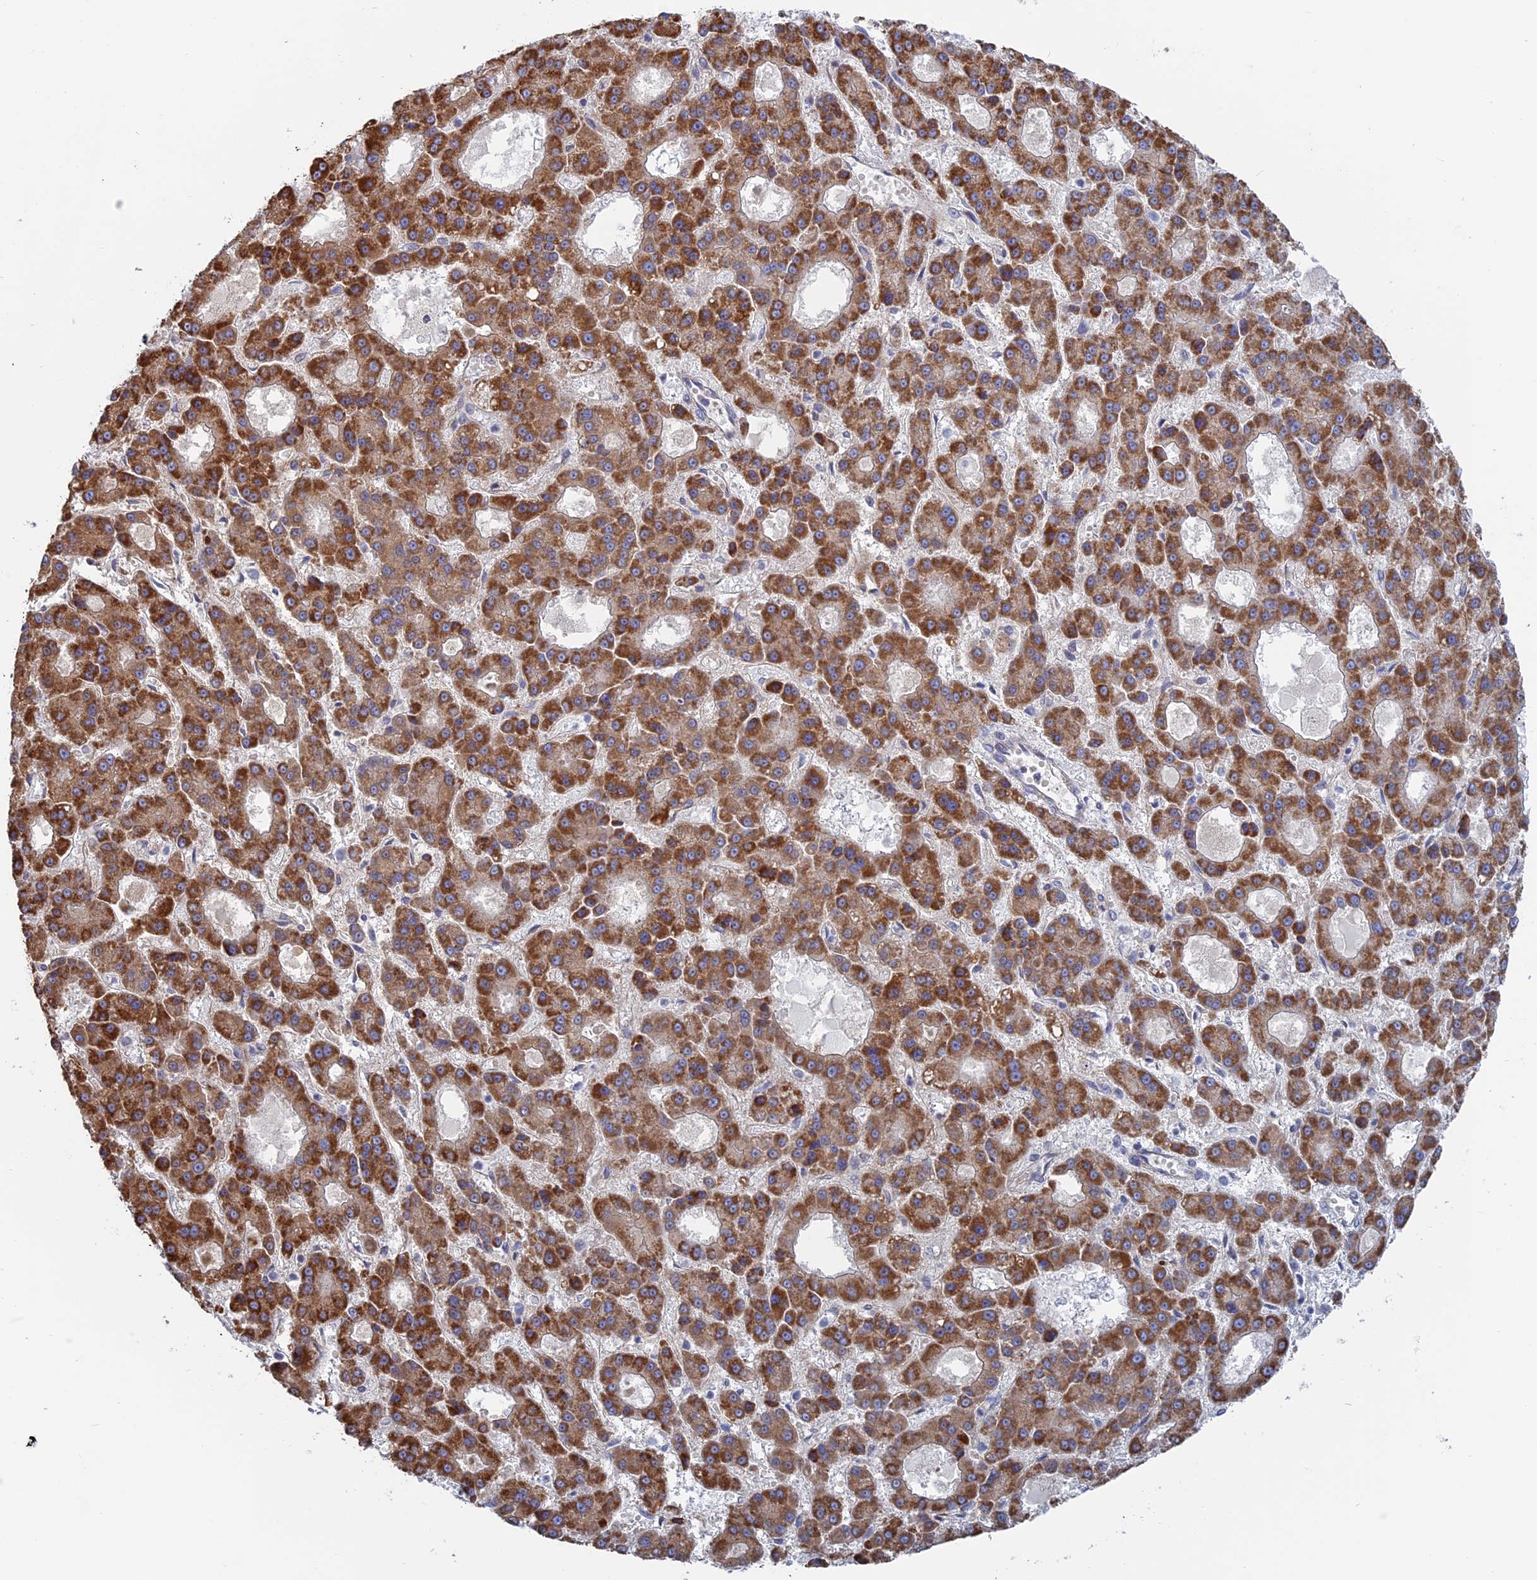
{"staining": {"intensity": "strong", "quantity": ">75%", "location": "cytoplasmic/membranous"}, "tissue": "liver cancer", "cell_type": "Tumor cells", "image_type": "cancer", "snomed": [{"axis": "morphology", "description": "Carcinoma, Hepatocellular, NOS"}, {"axis": "topography", "description": "Liver"}], "caption": "Immunohistochemical staining of liver cancer (hepatocellular carcinoma) displays high levels of strong cytoplasmic/membranous staining in about >75% of tumor cells.", "gene": "TBC1D30", "patient": {"sex": "male", "age": 70}}